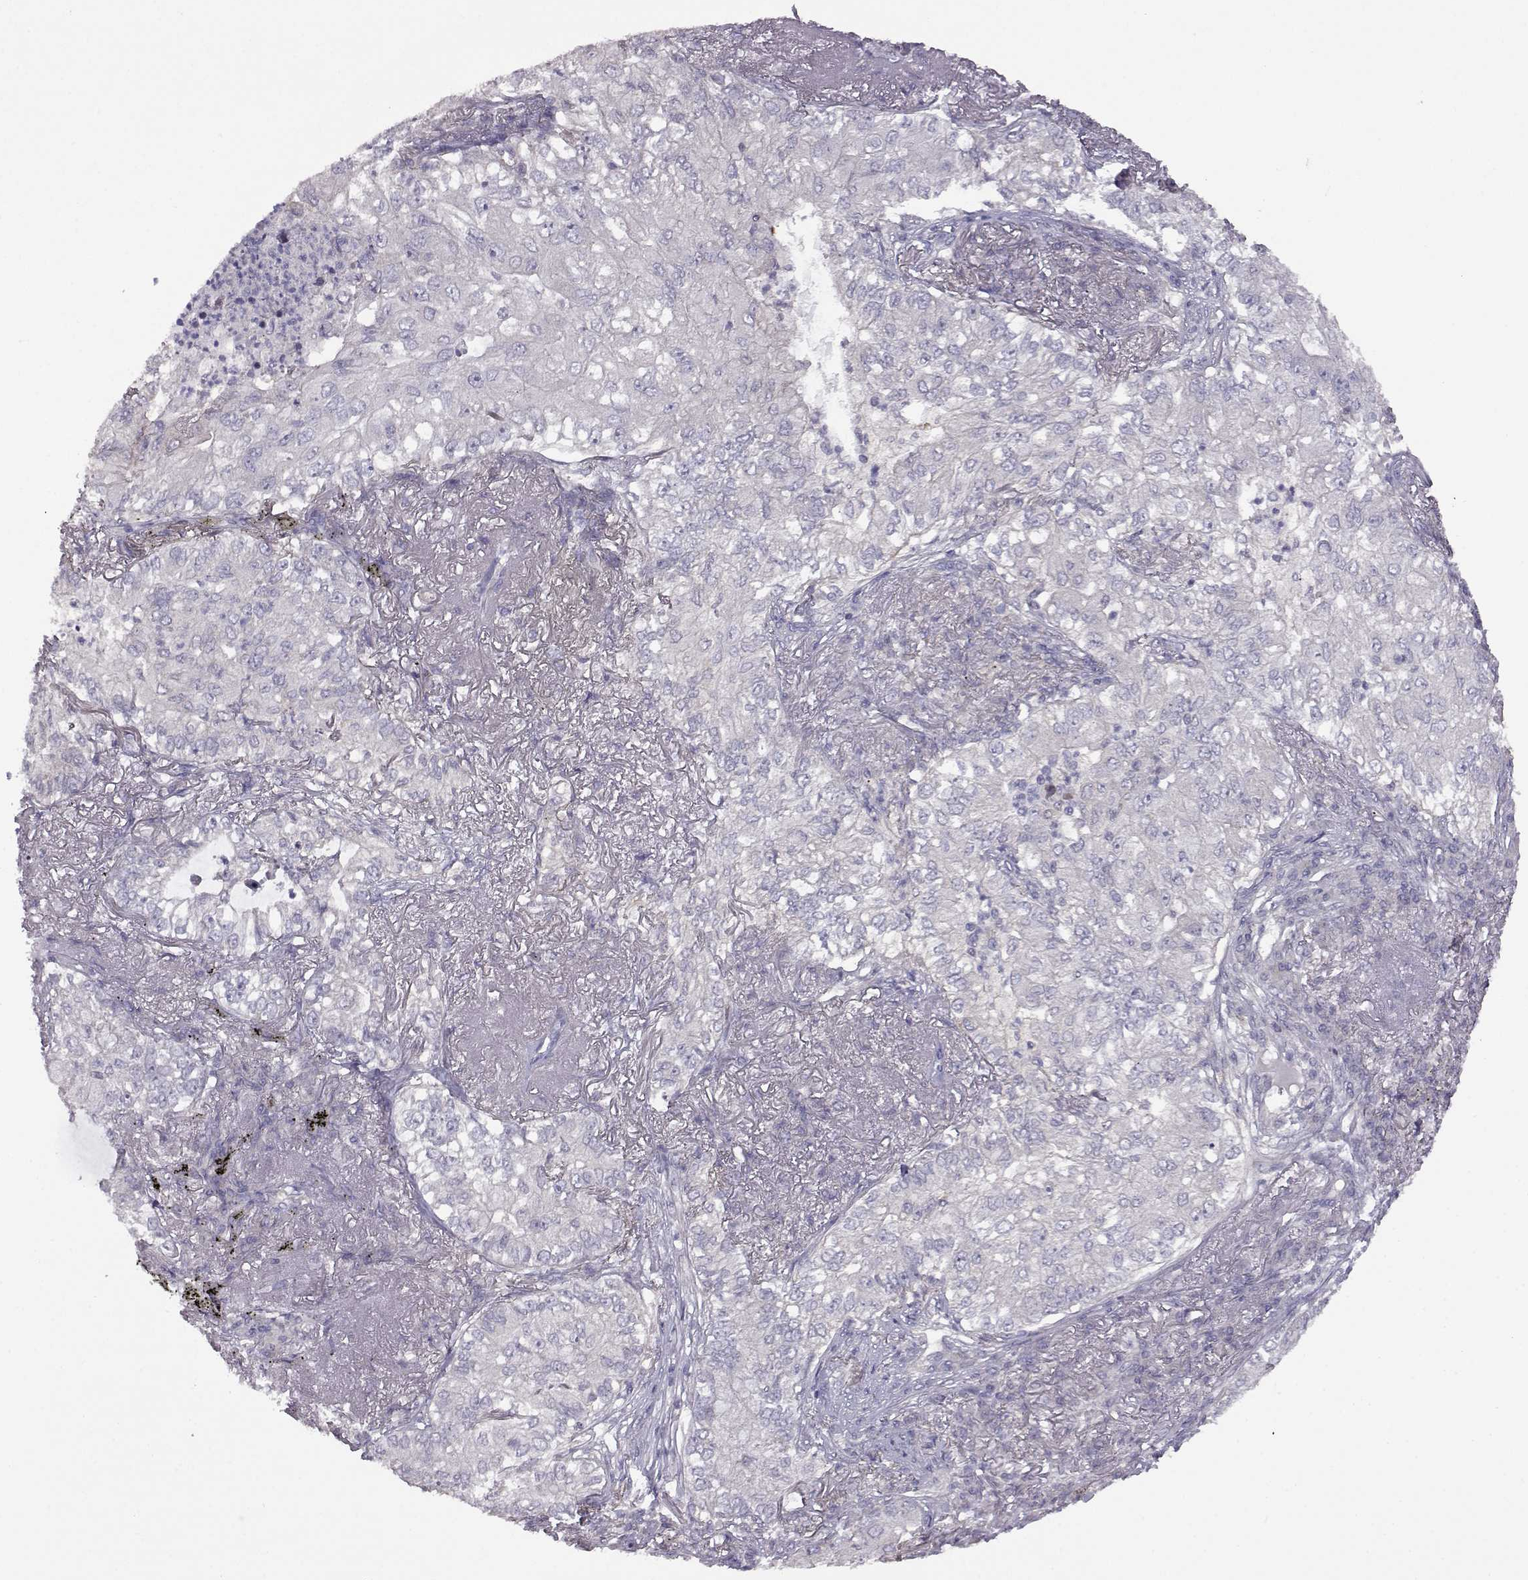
{"staining": {"intensity": "negative", "quantity": "none", "location": "none"}, "tissue": "lung cancer", "cell_type": "Tumor cells", "image_type": "cancer", "snomed": [{"axis": "morphology", "description": "Adenocarcinoma, NOS"}, {"axis": "topography", "description": "Lung"}], "caption": "An image of human lung cancer (adenocarcinoma) is negative for staining in tumor cells.", "gene": "VGF", "patient": {"sex": "female", "age": 73}}